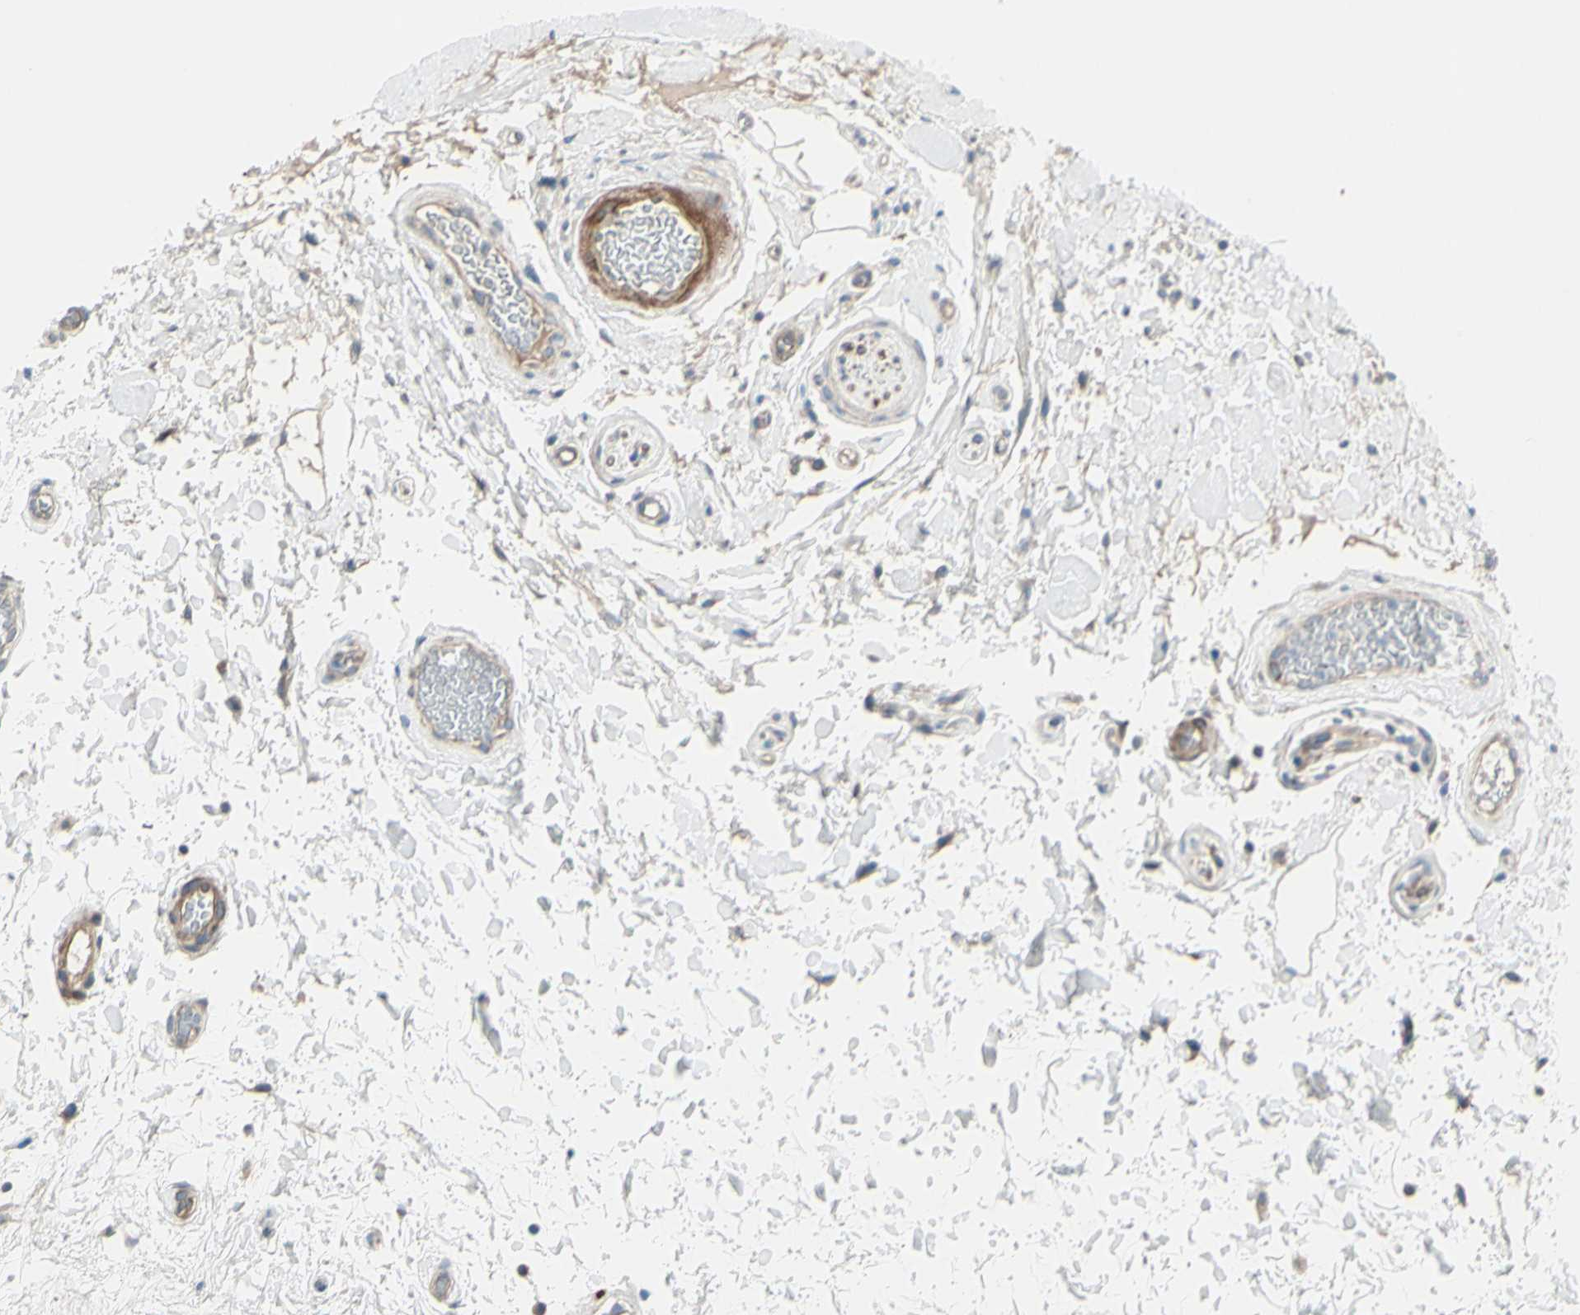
{"staining": {"intensity": "moderate", "quantity": ">75%", "location": "cytoplasmic/membranous"}, "tissue": "oral mucosa", "cell_type": "Squamous epithelial cells", "image_type": "normal", "snomed": [{"axis": "morphology", "description": "Normal tissue, NOS"}, {"axis": "morphology", "description": "Squamous cell carcinoma, NOS"}, {"axis": "topography", "description": "Skeletal muscle"}, {"axis": "topography", "description": "Oral tissue"}, {"axis": "topography", "description": "Head-Neck"}], "caption": "IHC micrograph of unremarkable human oral mucosa stained for a protein (brown), which exhibits medium levels of moderate cytoplasmic/membranous positivity in about >75% of squamous epithelial cells.", "gene": "LRRK1", "patient": {"sex": "male", "age": 71}}